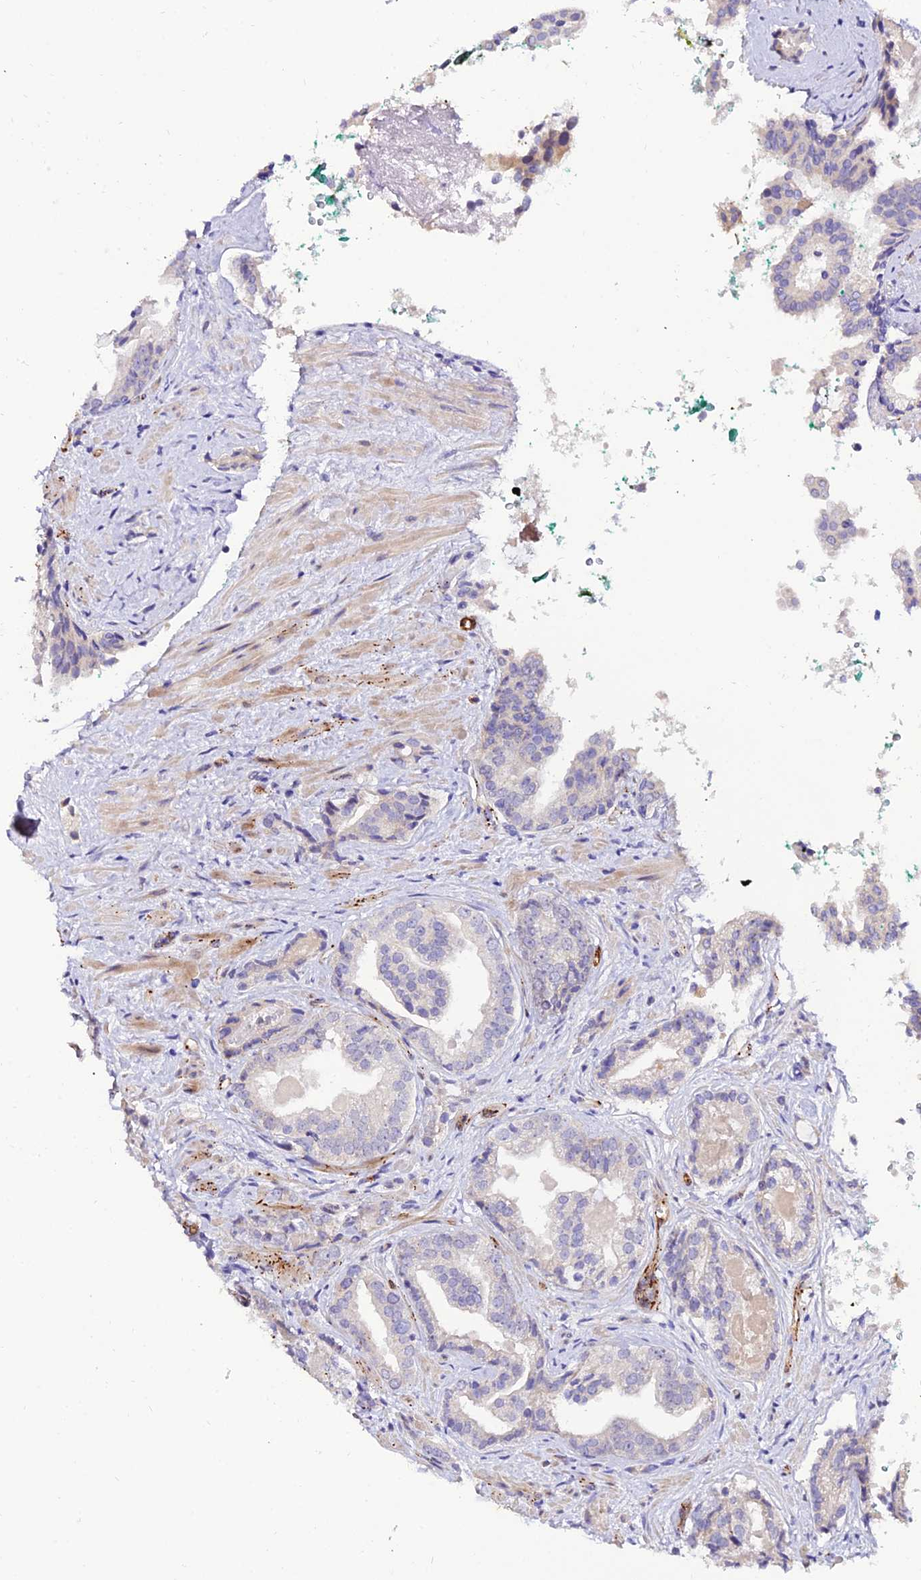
{"staining": {"intensity": "negative", "quantity": "none", "location": "none"}, "tissue": "prostate cancer", "cell_type": "Tumor cells", "image_type": "cancer", "snomed": [{"axis": "morphology", "description": "Adenocarcinoma, High grade"}, {"axis": "topography", "description": "Prostate"}], "caption": "DAB immunohistochemical staining of human adenocarcinoma (high-grade) (prostate) shows no significant staining in tumor cells.", "gene": "ALDH3B2", "patient": {"sex": "male", "age": 60}}